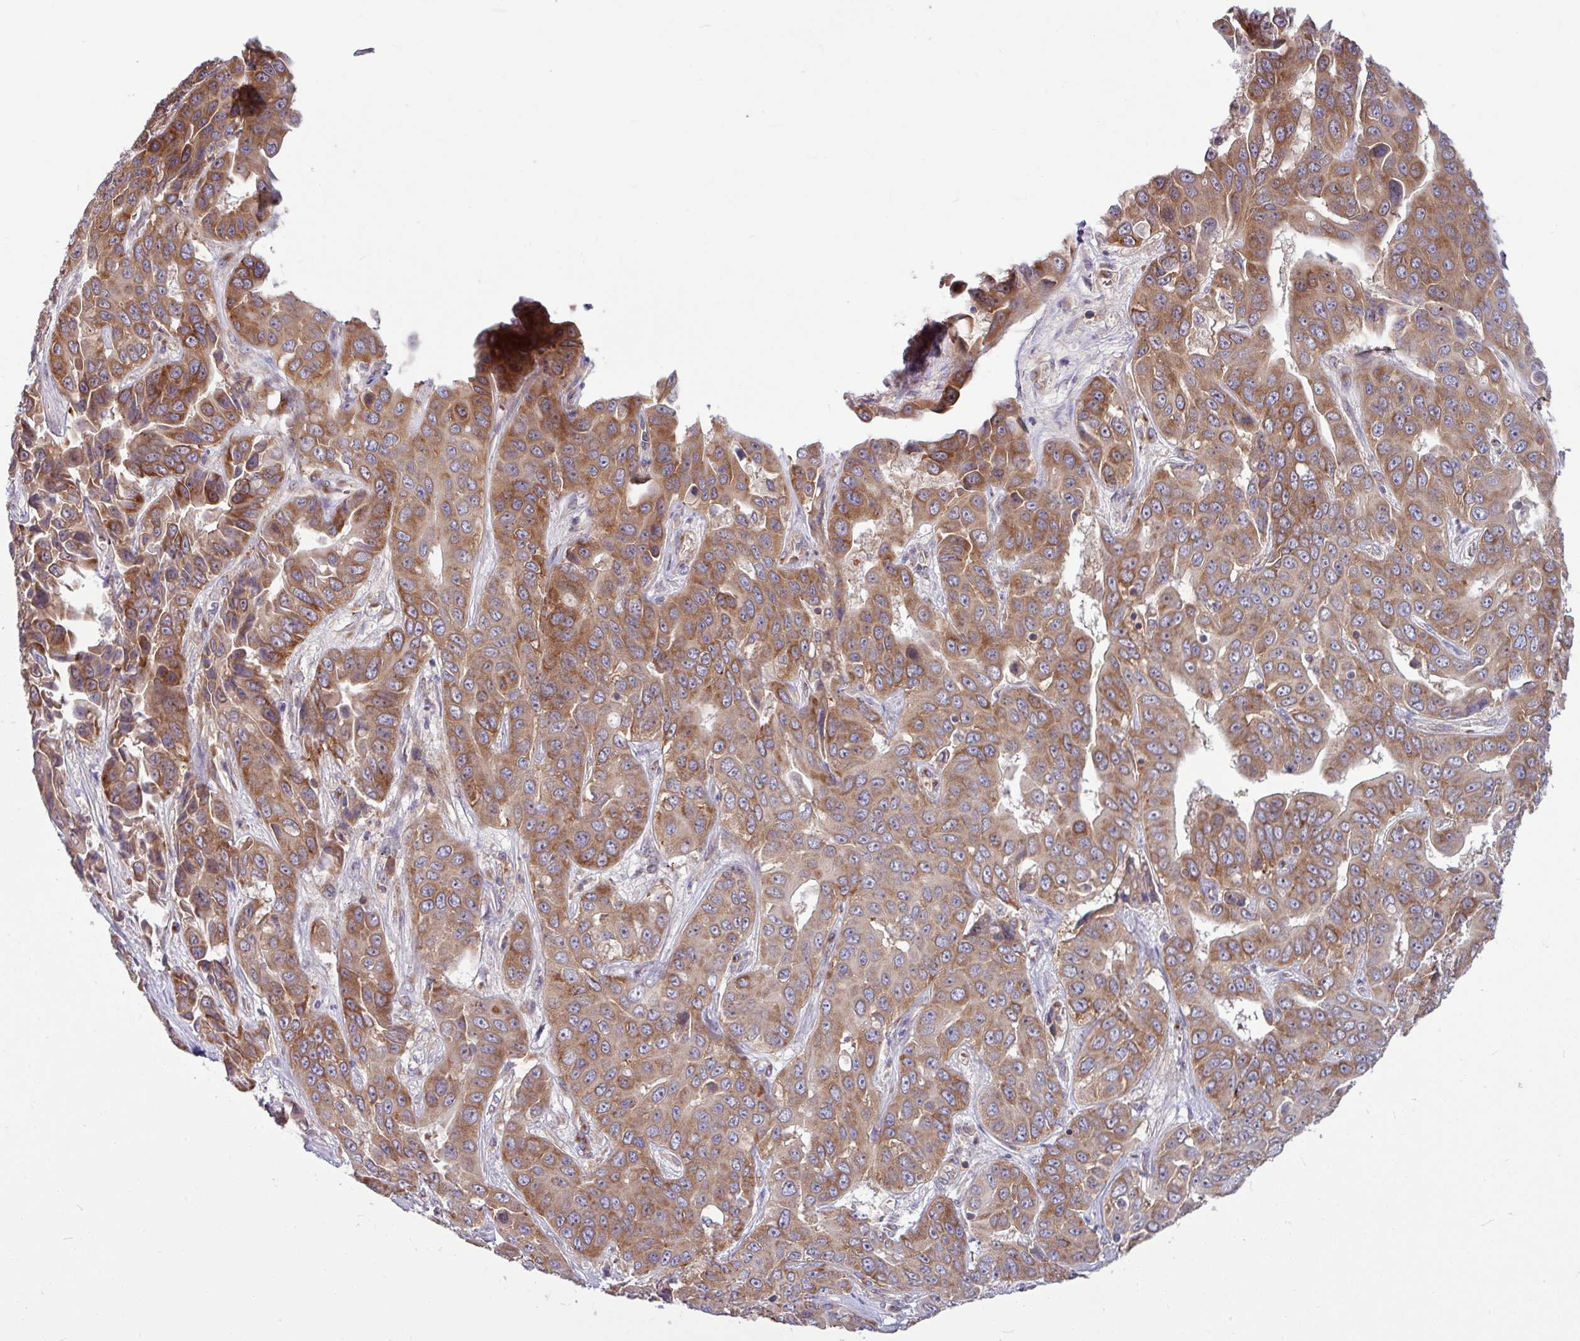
{"staining": {"intensity": "moderate", "quantity": ">75%", "location": "cytoplasmic/membranous"}, "tissue": "liver cancer", "cell_type": "Tumor cells", "image_type": "cancer", "snomed": [{"axis": "morphology", "description": "Cholangiocarcinoma"}, {"axis": "topography", "description": "Liver"}], "caption": "Liver cancer was stained to show a protein in brown. There is medium levels of moderate cytoplasmic/membranous expression in about >75% of tumor cells. The staining was performed using DAB (3,3'-diaminobenzidine), with brown indicating positive protein expression. Nuclei are stained blue with hematoxylin.", "gene": "LSM12", "patient": {"sex": "female", "age": 52}}